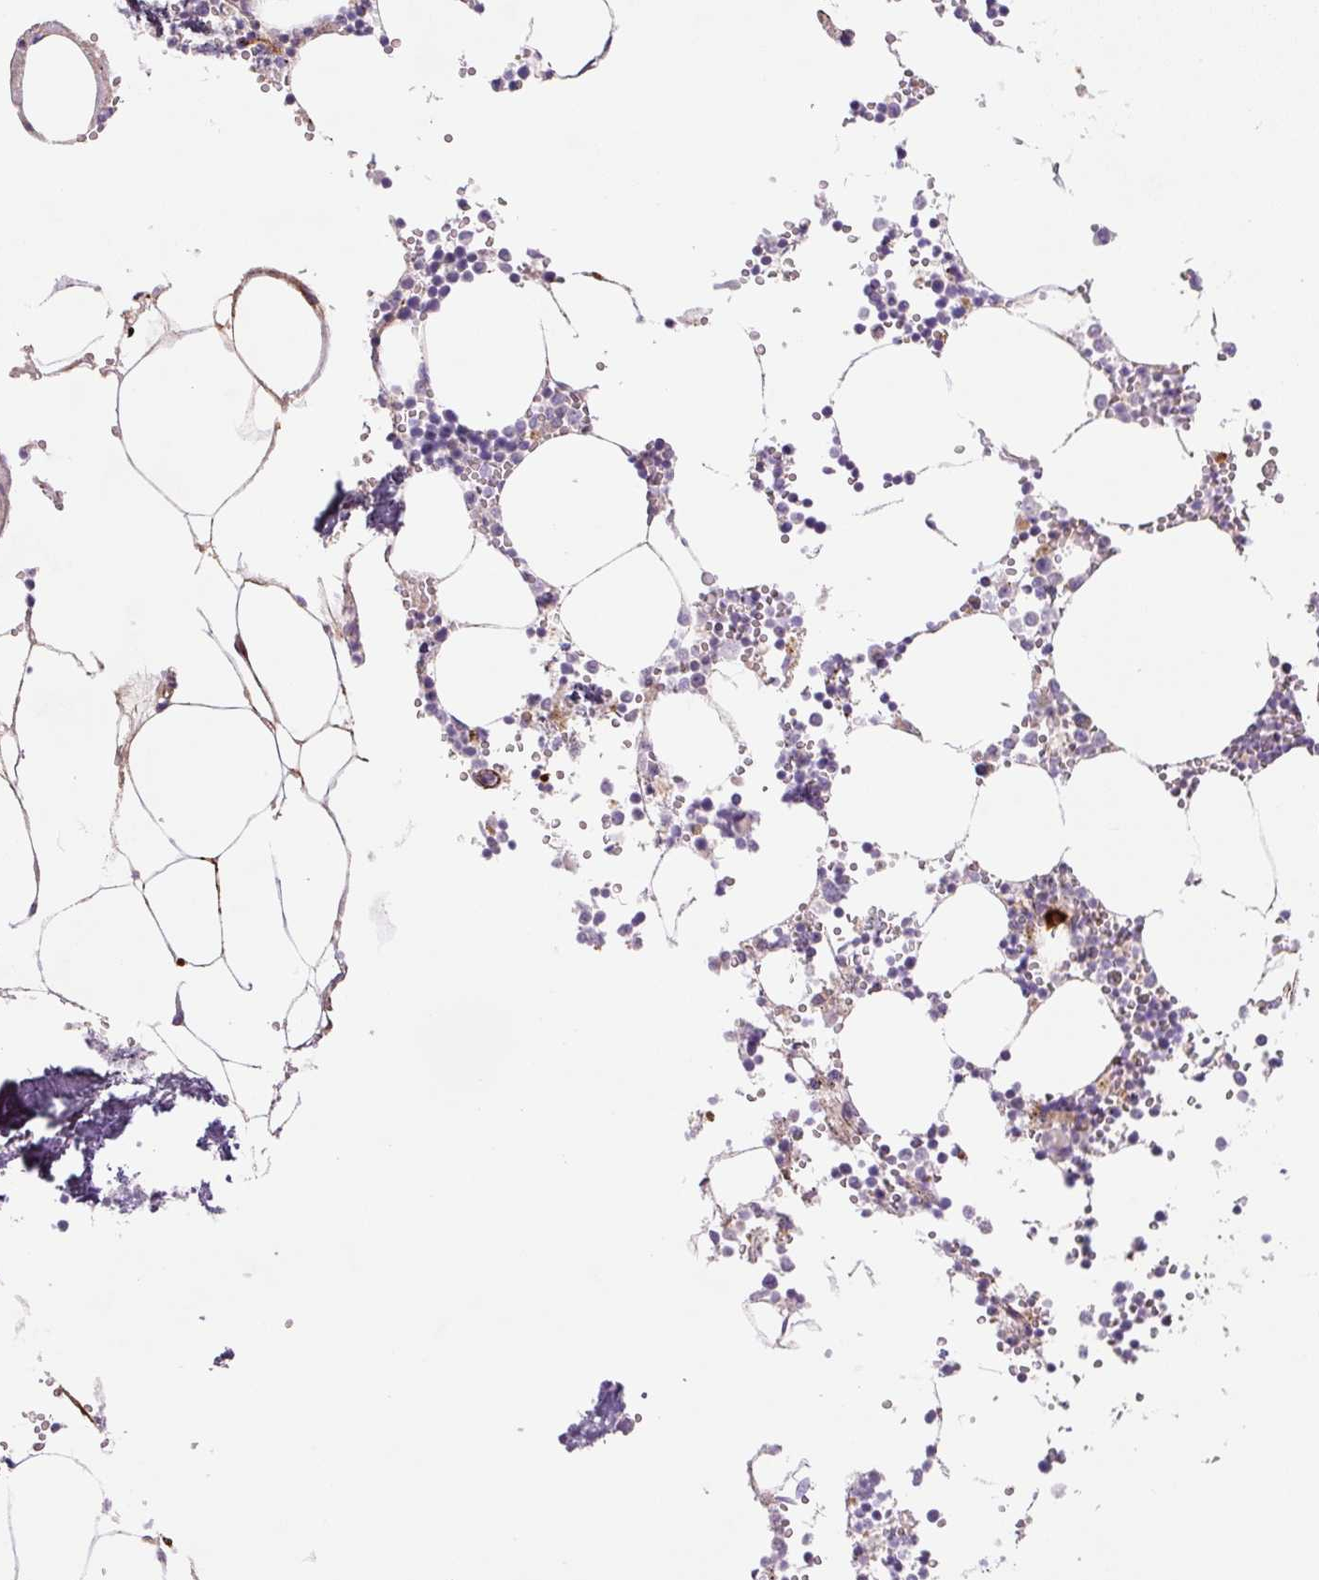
{"staining": {"intensity": "moderate", "quantity": "<25%", "location": "cytoplasmic/membranous"}, "tissue": "bone marrow", "cell_type": "Hematopoietic cells", "image_type": "normal", "snomed": [{"axis": "morphology", "description": "Normal tissue, NOS"}, {"axis": "topography", "description": "Bone marrow"}], "caption": "Protein expression analysis of normal human bone marrow reveals moderate cytoplasmic/membranous positivity in about <25% of hematopoietic cells.", "gene": "CCNI2", "patient": {"sex": "male", "age": 54}}